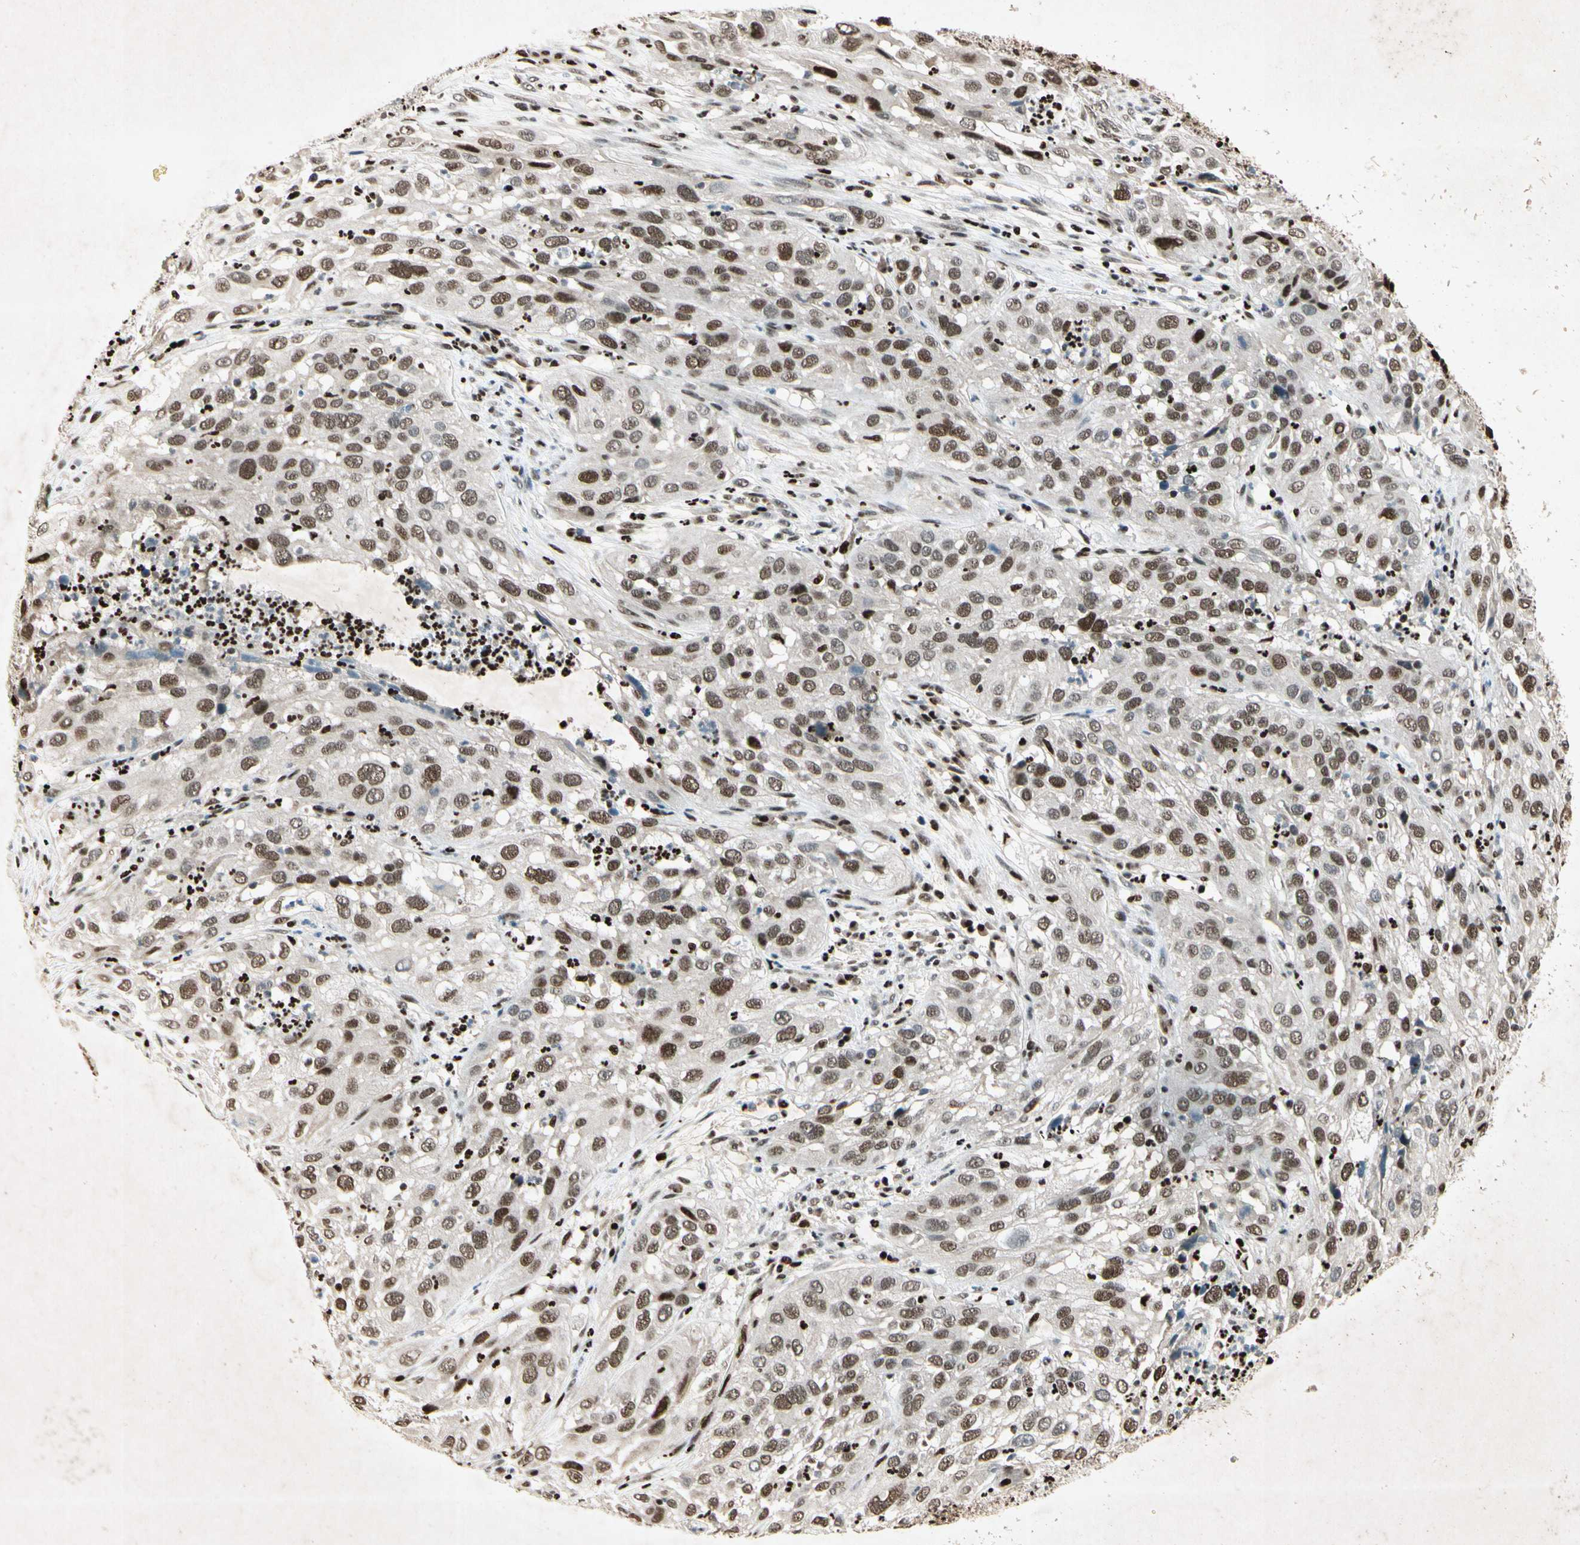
{"staining": {"intensity": "moderate", "quantity": ">75%", "location": "nuclear"}, "tissue": "cervical cancer", "cell_type": "Tumor cells", "image_type": "cancer", "snomed": [{"axis": "morphology", "description": "Squamous cell carcinoma, NOS"}, {"axis": "topography", "description": "Cervix"}], "caption": "IHC (DAB (3,3'-diaminobenzidine)) staining of human cervical cancer reveals moderate nuclear protein positivity in about >75% of tumor cells.", "gene": "RNF43", "patient": {"sex": "female", "age": 32}}